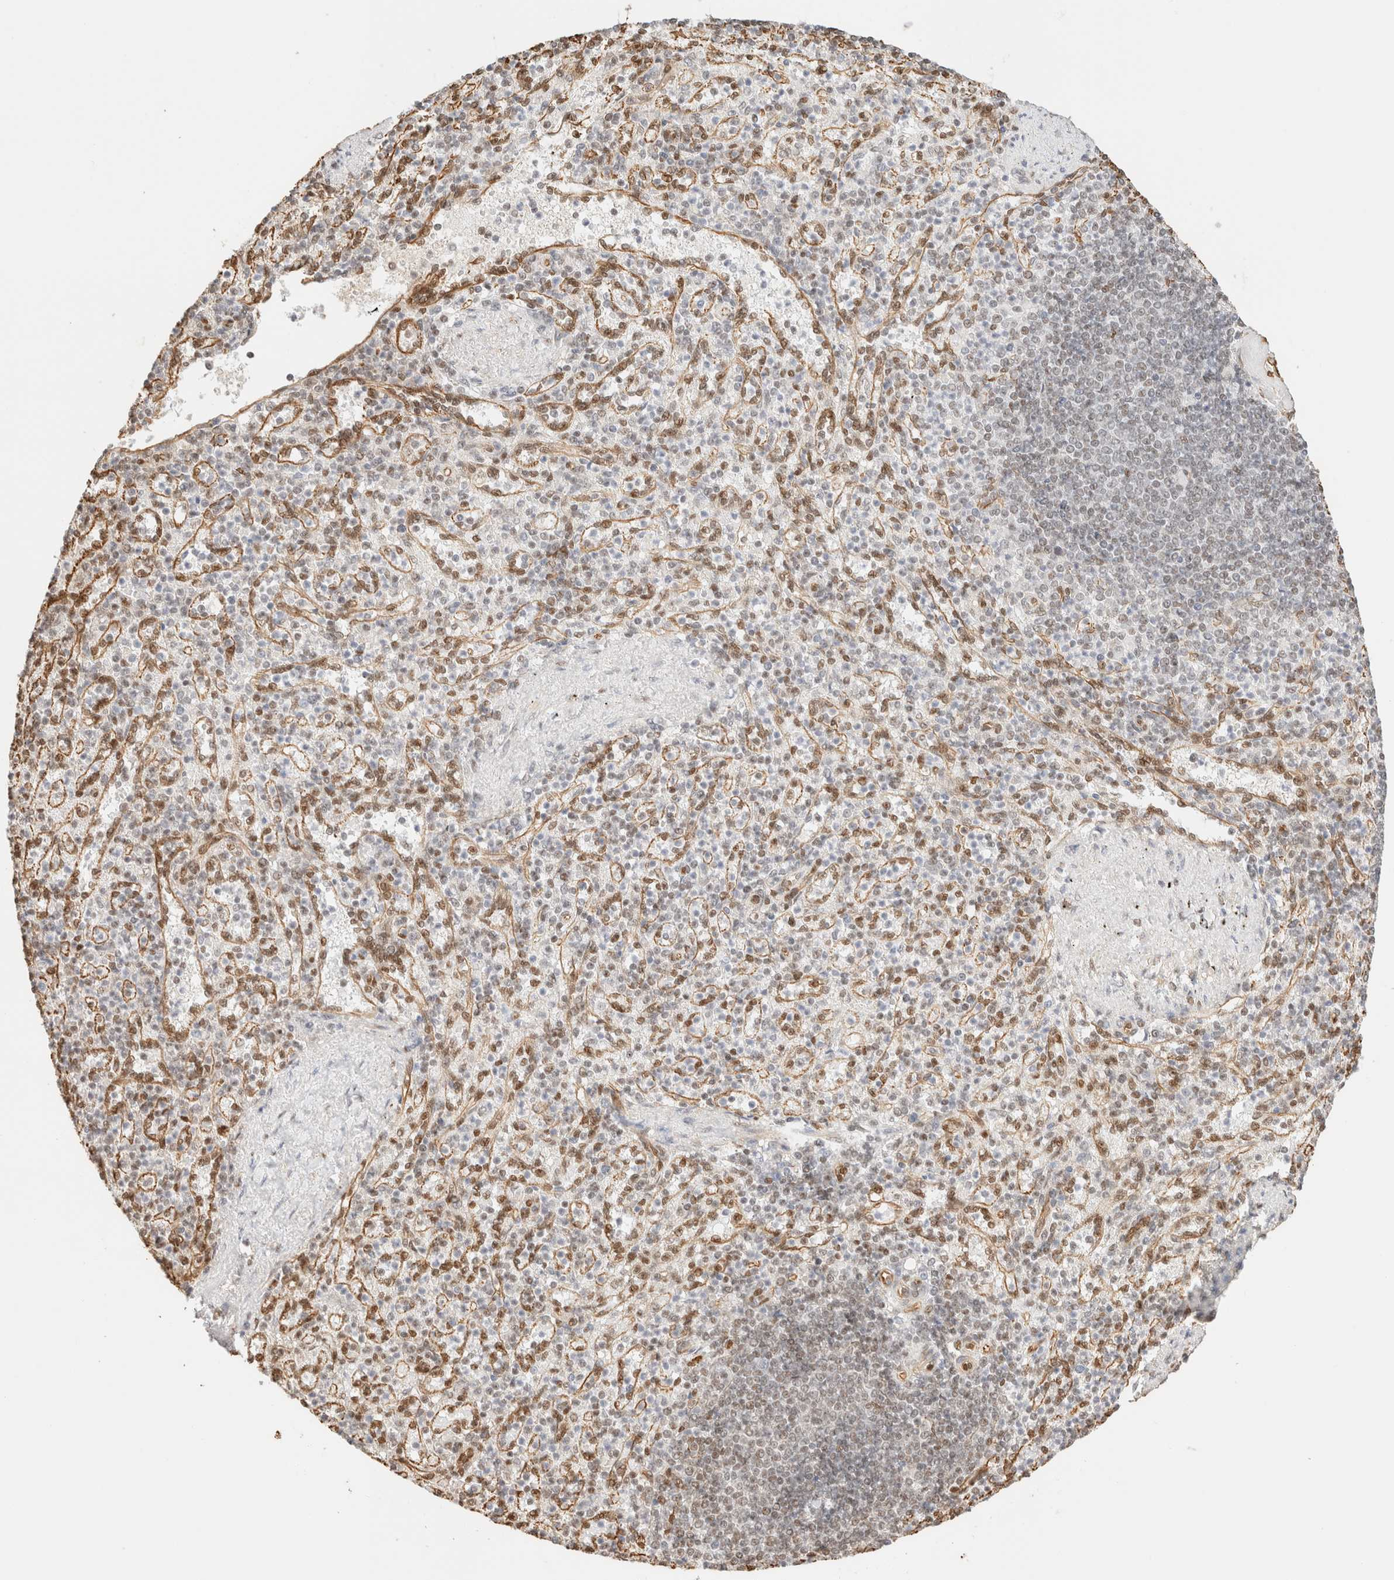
{"staining": {"intensity": "negative", "quantity": "none", "location": "none"}, "tissue": "spleen", "cell_type": "Cells in red pulp", "image_type": "normal", "snomed": [{"axis": "morphology", "description": "Normal tissue, NOS"}, {"axis": "topography", "description": "Spleen"}], "caption": "Immunohistochemistry histopathology image of benign human spleen stained for a protein (brown), which exhibits no expression in cells in red pulp.", "gene": "ARID5A", "patient": {"sex": "female", "age": 74}}